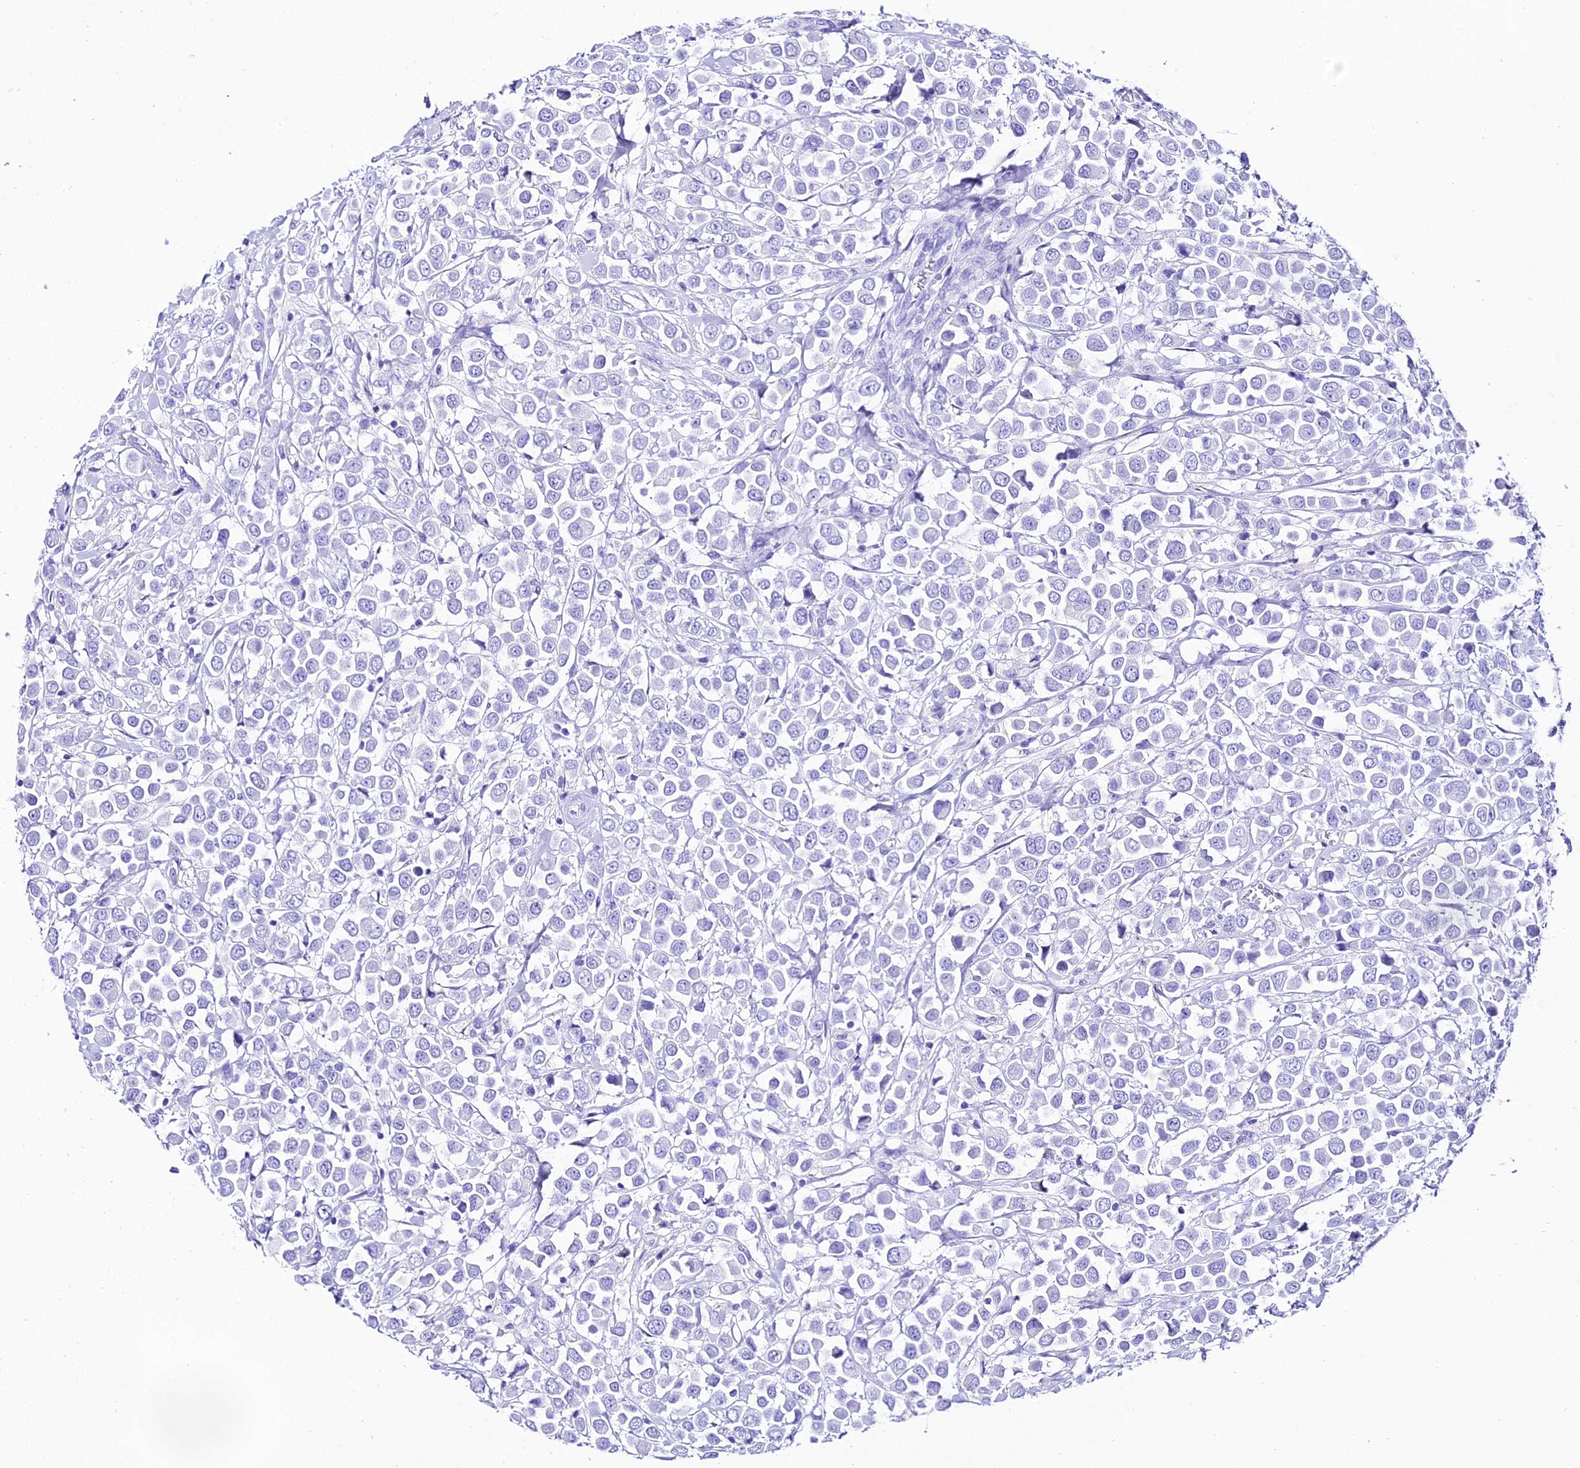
{"staining": {"intensity": "negative", "quantity": "none", "location": "none"}, "tissue": "breast cancer", "cell_type": "Tumor cells", "image_type": "cancer", "snomed": [{"axis": "morphology", "description": "Duct carcinoma"}, {"axis": "topography", "description": "Breast"}], "caption": "DAB immunohistochemical staining of intraductal carcinoma (breast) demonstrates no significant positivity in tumor cells.", "gene": "TRMT44", "patient": {"sex": "female", "age": 61}}